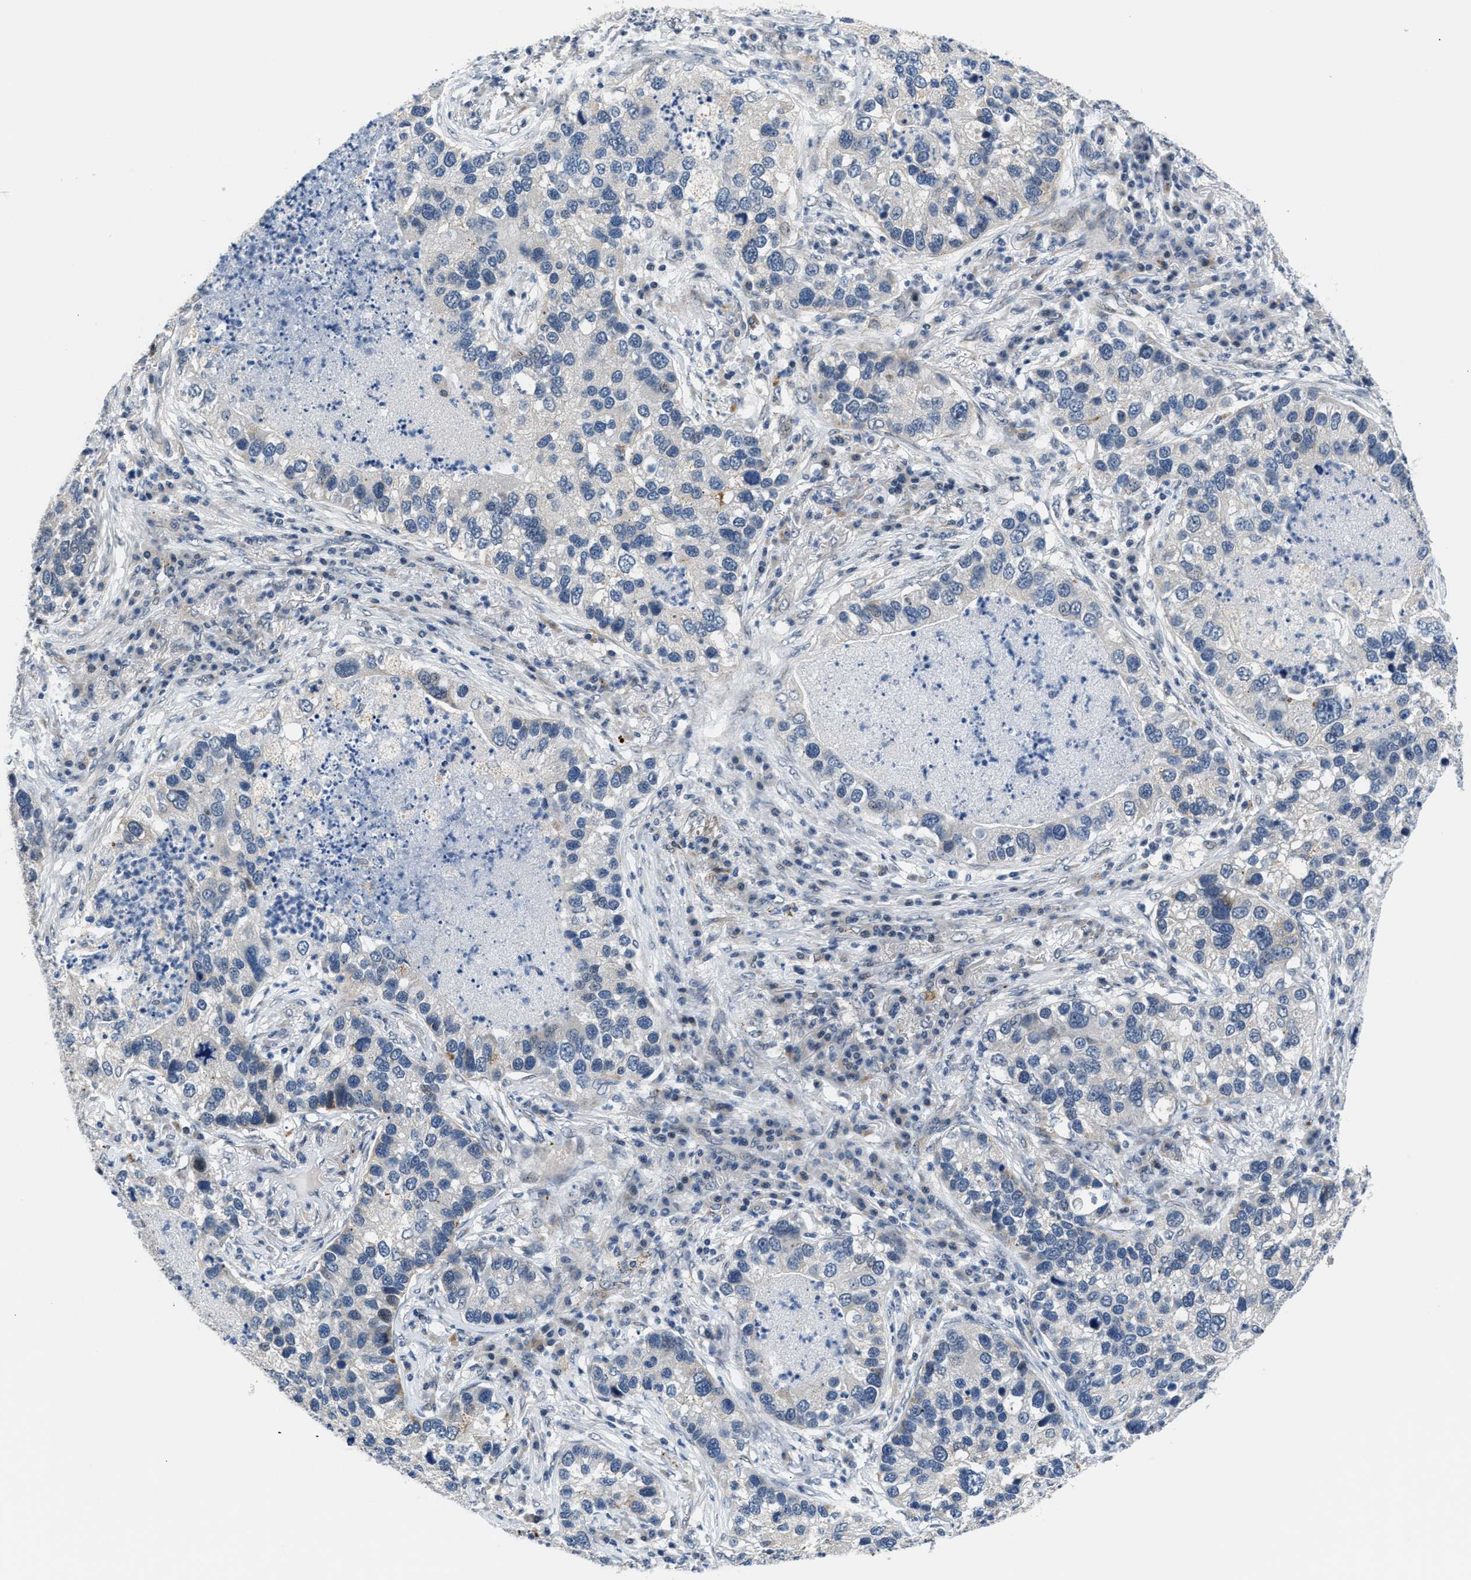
{"staining": {"intensity": "negative", "quantity": "none", "location": "none"}, "tissue": "lung cancer", "cell_type": "Tumor cells", "image_type": "cancer", "snomed": [{"axis": "morphology", "description": "Normal tissue, NOS"}, {"axis": "morphology", "description": "Adenocarcinoma, NOS"}, {"axis": "topography", "description": "Bronchus"}, {"axis": "topography", "description": "Lung"}], "caption": "Tumor cells show no significant protein expression in lung cancer (adenocarcinoma). (DAB IHC with hematoxylin counter stain).", "gene": "PPM1H", "patient": {"sex": "male", "age": 54}}